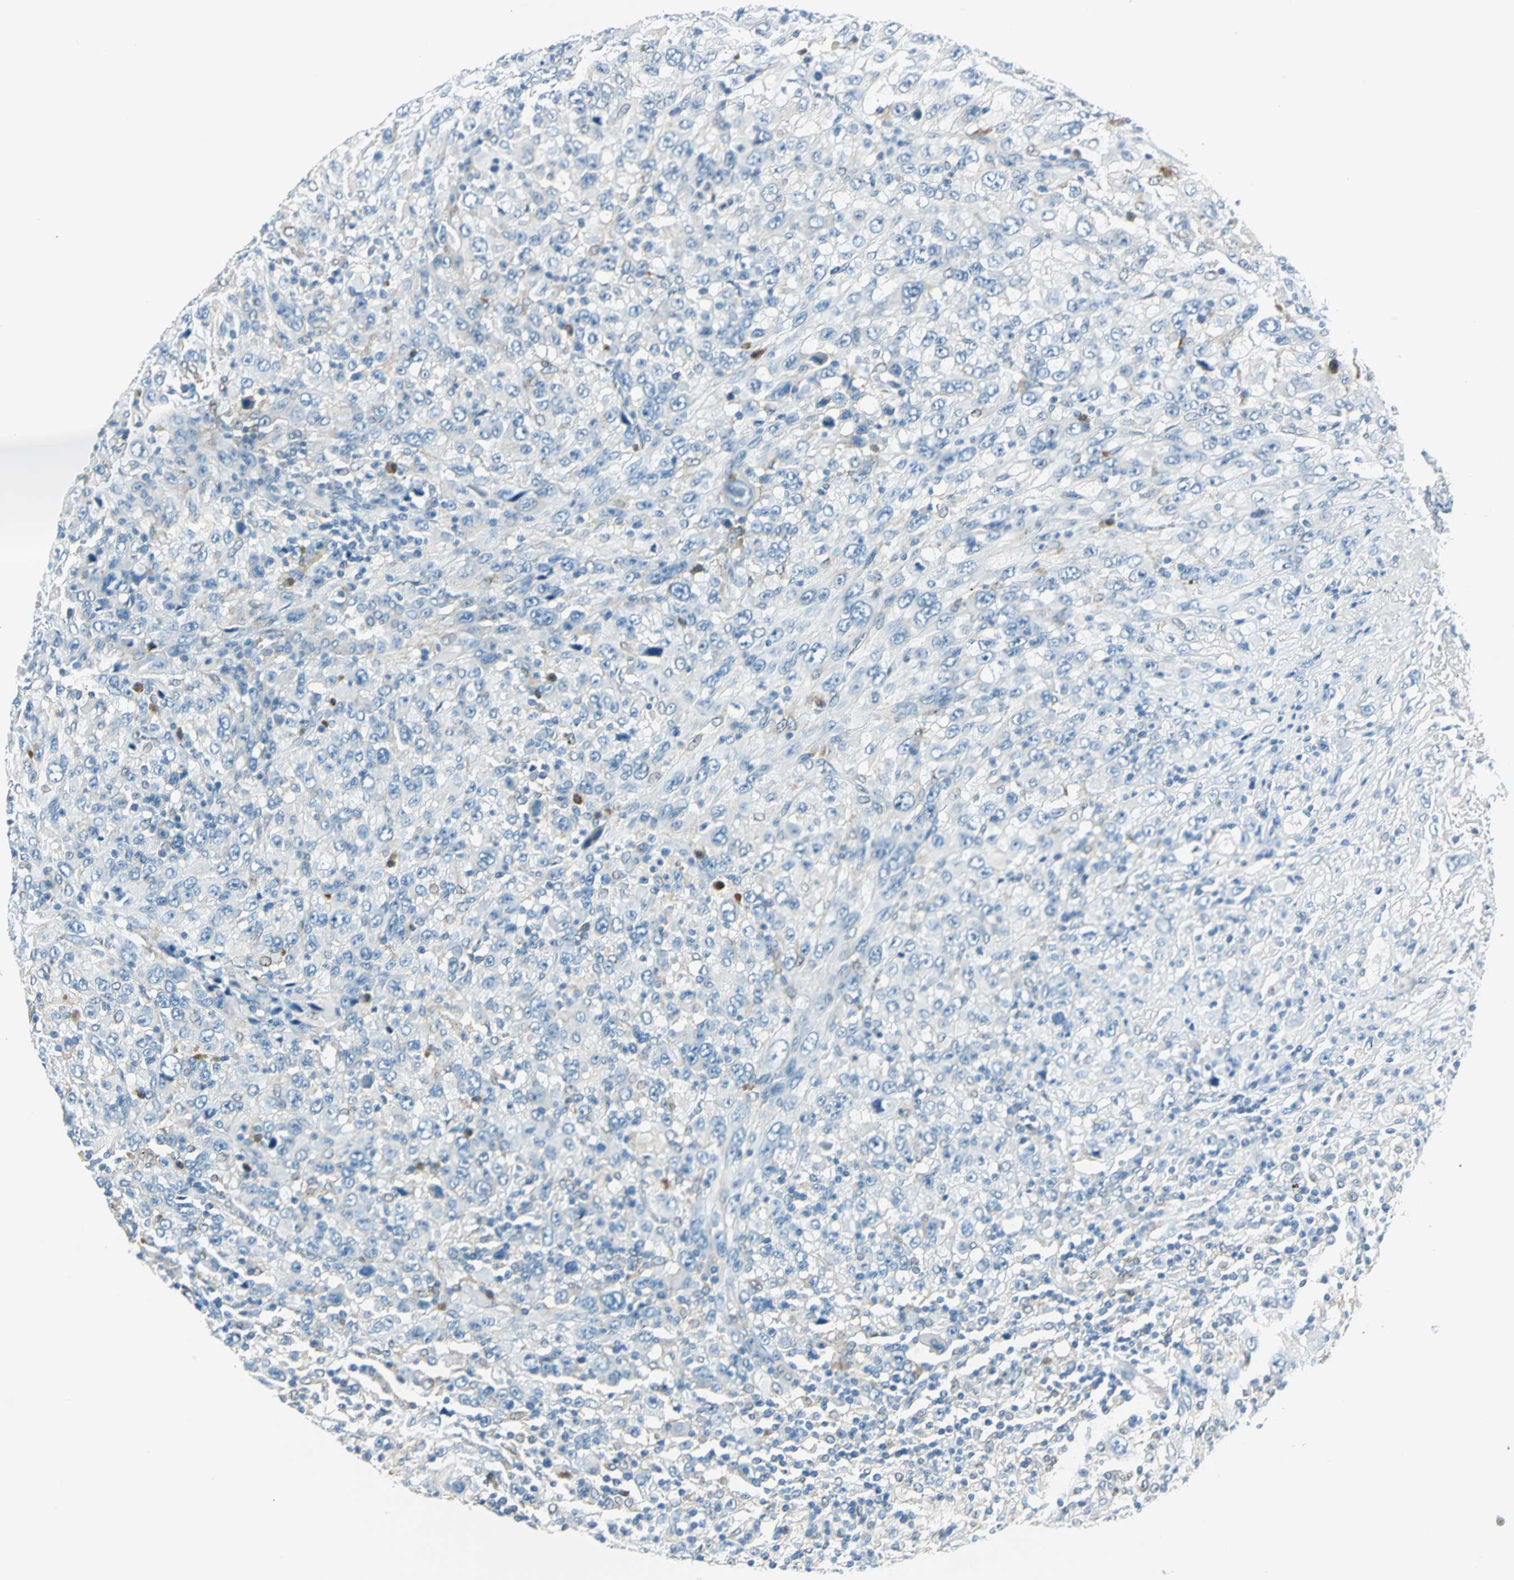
{"staining": {"intensity": "negative", "quantity": "none", "location": "none"}, "tissue": "melanoma", "cell_type": "Tumor cells", "image_type": "cancer", "snomed": [{"axis": "morphology", "description": "Malignant melanoma, Metastatic site"}, {"axis": "topography", "description": "Skin"}], "caption": "There is no significant positivity in tumor cells of melanoma.", "gene": "AKR1A1", "patient": {"sex": "female", "age": 56}}